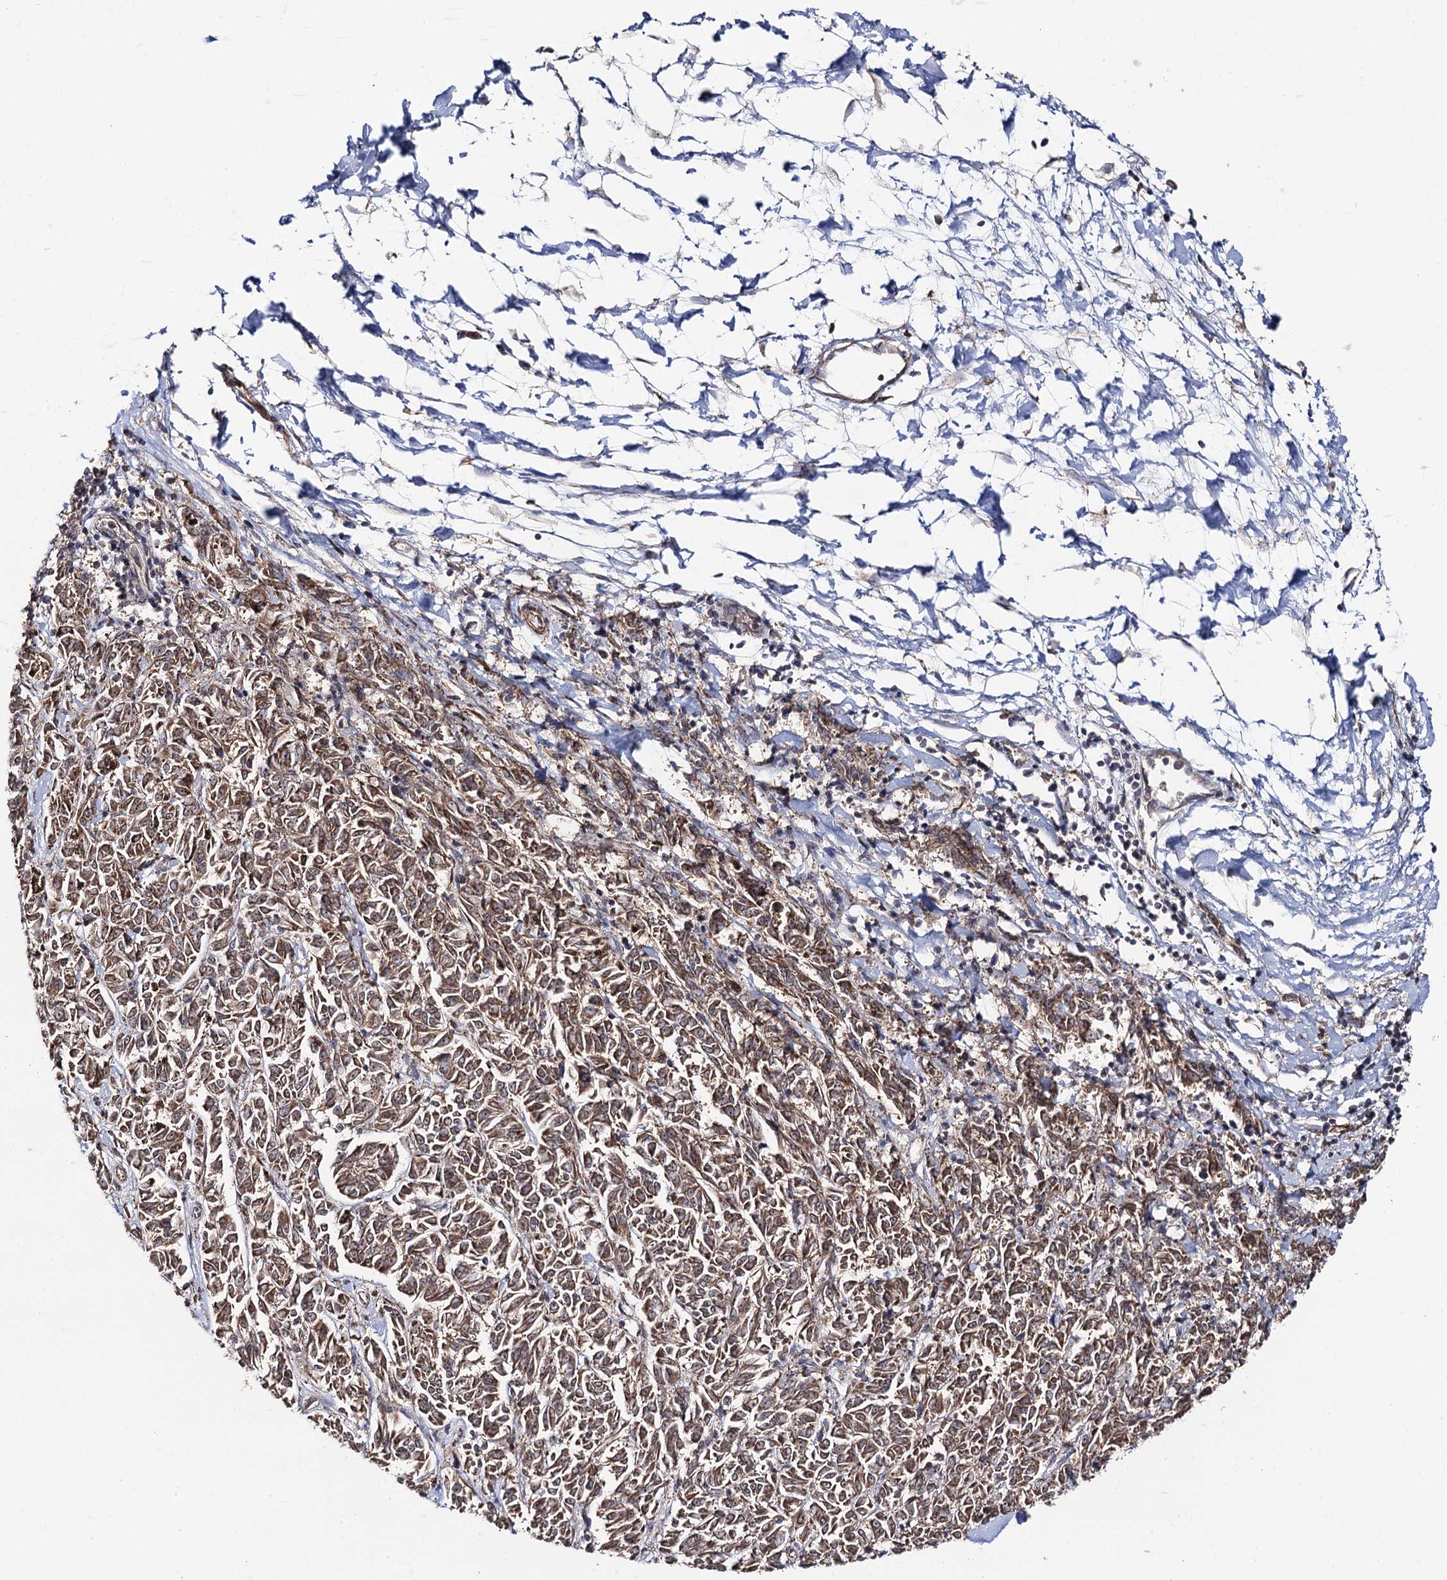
{"staining": {"intensity": "moderate", "quantity": ">75%", "location": "cytoplasmic/membranous"}, "tissue": "melanoma", "cell_type": "Tumor cells", "image_type": "cancer", "snomed": [{"axis": "morphology", "description": "Malignant melanoma, NOS"}, {"axis": "topography", "description": "Skin"}], "caption": "Tumor cells exhibit medium levels of moderate cytoplasmic/membranous expression in about >75% of cells in human melanoma. The staining was performed using DAB (3,3'-diaminobenzidine), with brown indicating positive protein expression. Nuclei are stained blue with hematoxylin.", "gene": "DYDC1", "patient": {"sex": "female", "age": 72}}